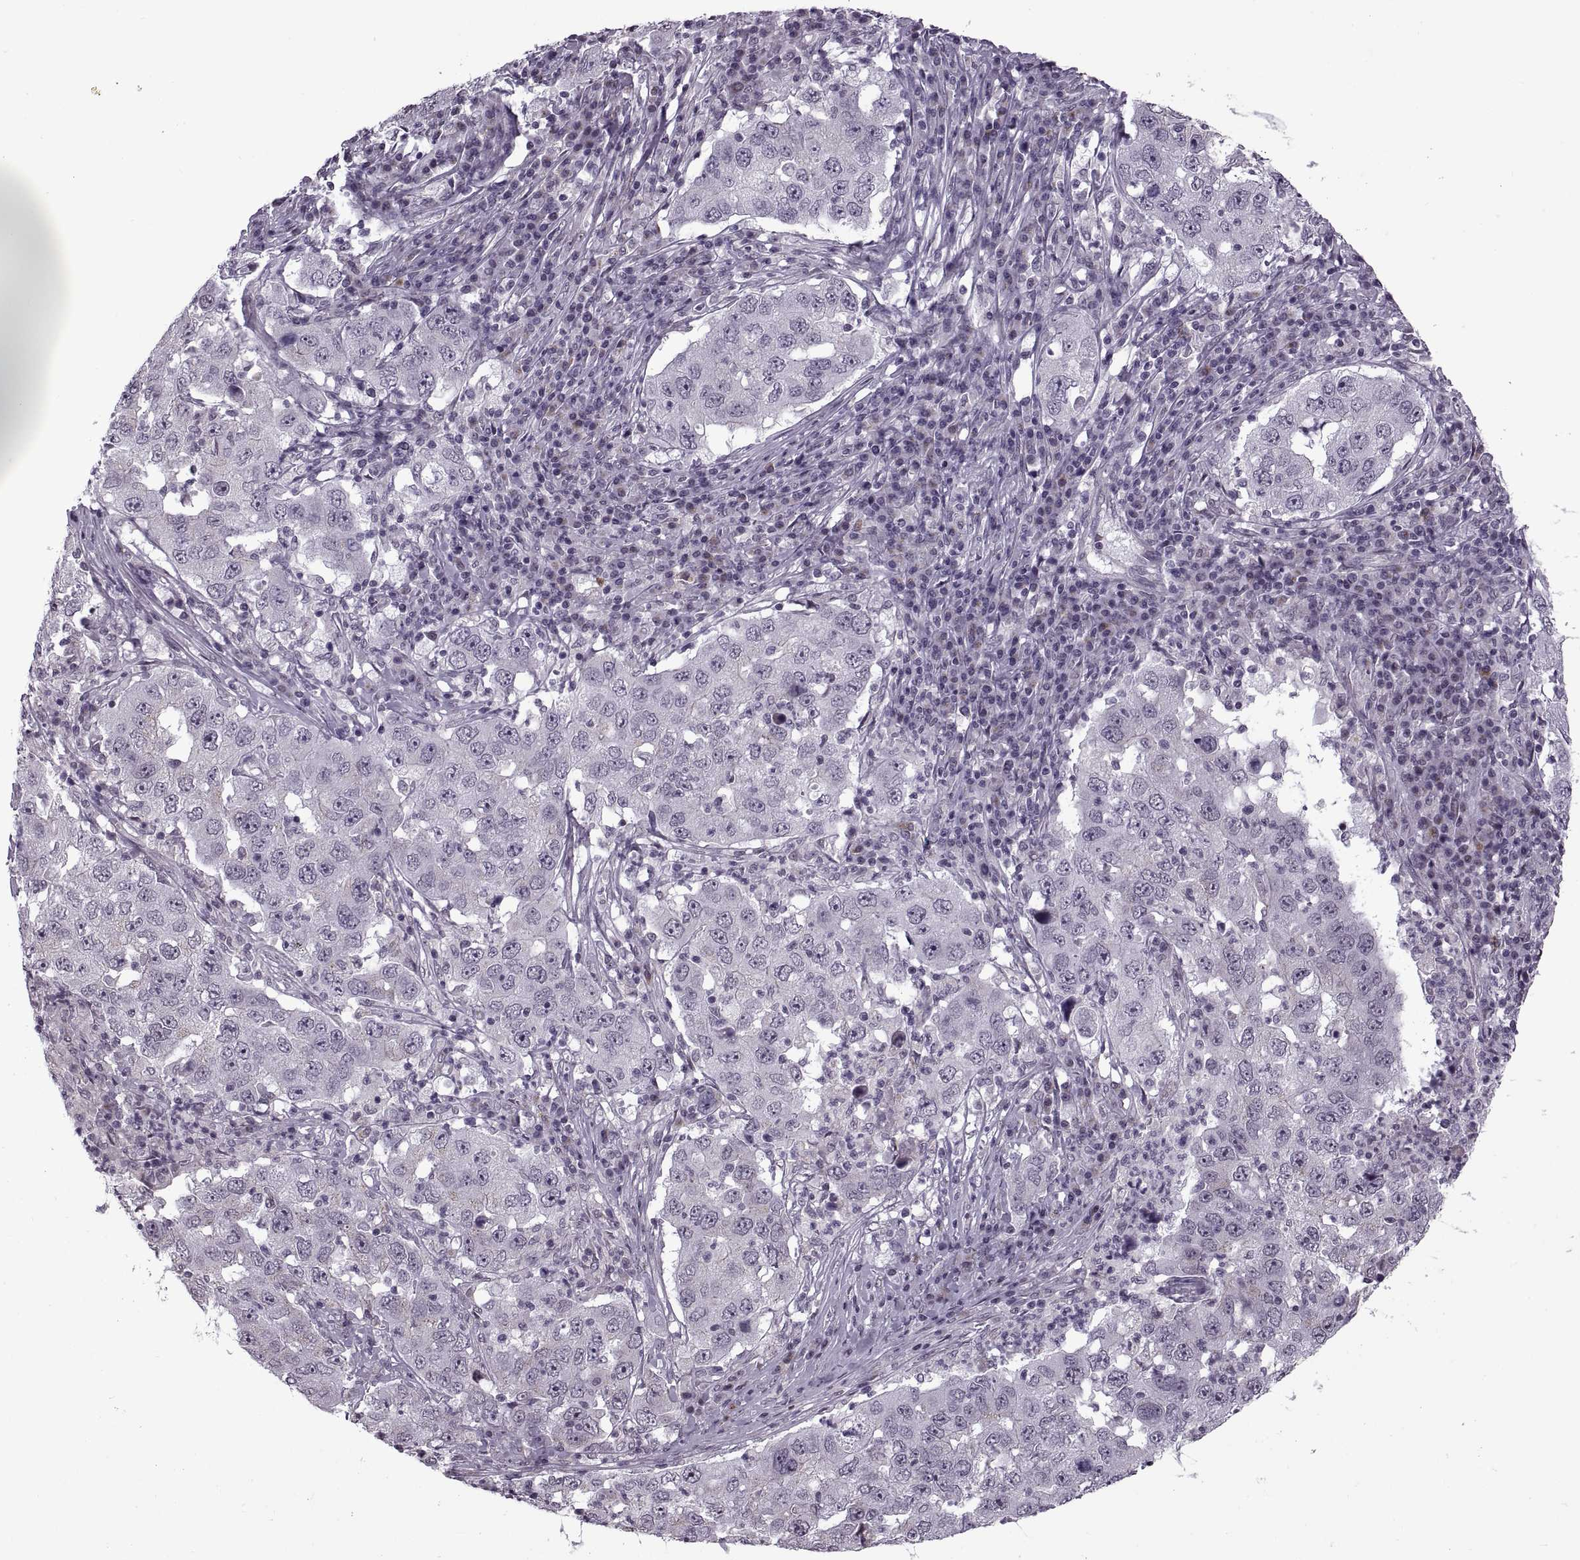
{"staining": {"intensity": "negative", "quantity": "none", "location": "none"}, "tissue": "lung cancer", "cell_type": "Tumor cells", "image_type": "cancer", "snomed": [{"axis": "morphology", "description": "Adenocarcinoma, NOS"}, {"axis": "topography", "description": "Lung"}], "caption": "Lung adenocarcinoma stained for a protein using immunohistochemistry (IHC) exhibits no staining tumor cells.", "gene": "PRSS37", "patient": {"sex": "male", "age": 73}}